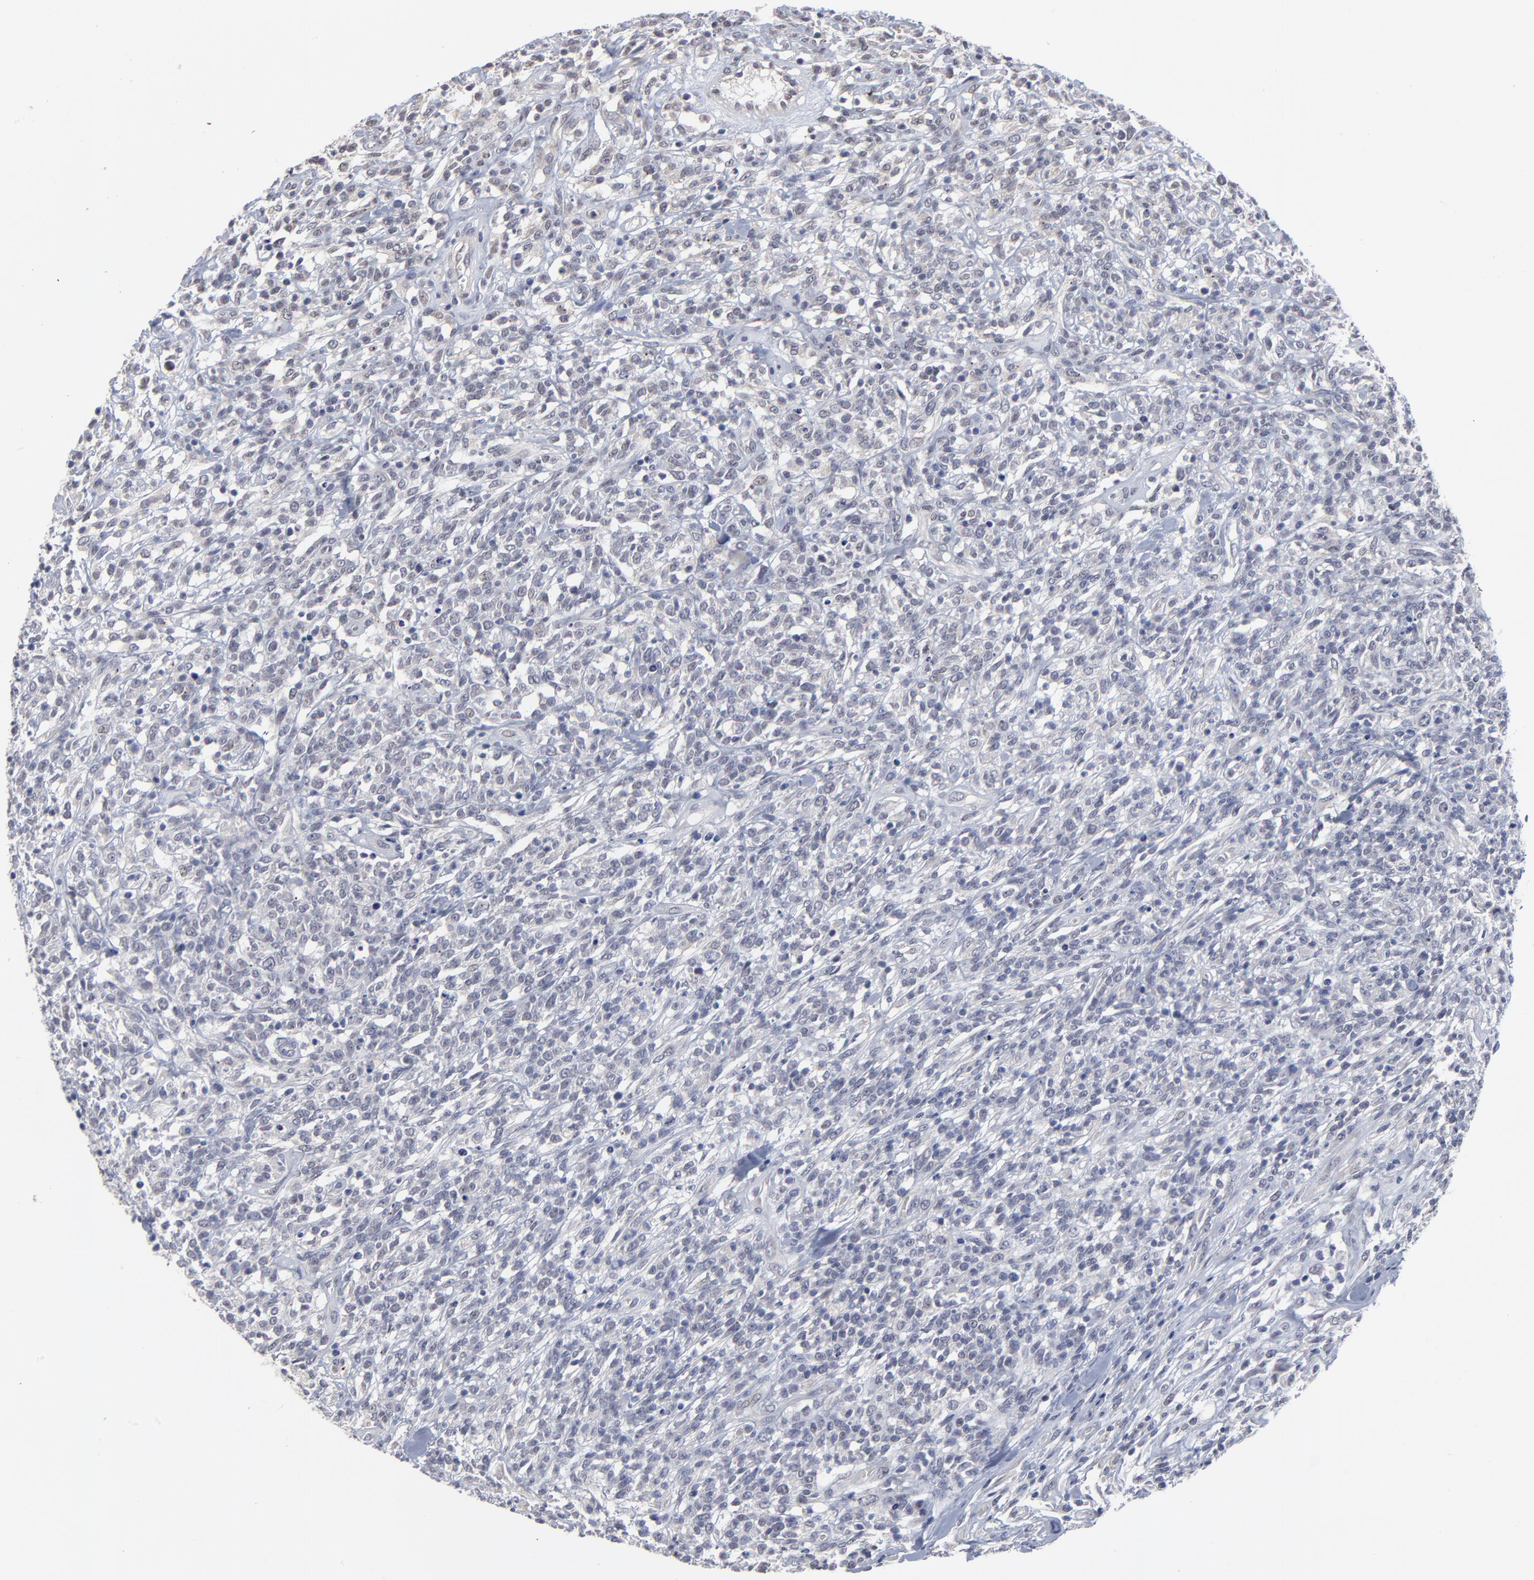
{"staining": {"intensity": "negative", "quantity": "none", "location": "none"}, "tissue": "lymphoma", "cell_type": "Tumor cells", "image_type": "cancer", "snomed": [{"axis": "morphology", "description": "Malignant lymphoma, non-Hodgkin's type, High grade"}, {"axis": "topography", "description": "Lymph node"}], "caption": "Human high-grade malignant lymphoma, non-Hodgkin's type stained for a protein using immunohistochemistry reveals no staining in tumor cells.", "gene": "MAGEA10", "patient": {"sex": "female", "age": 73}}